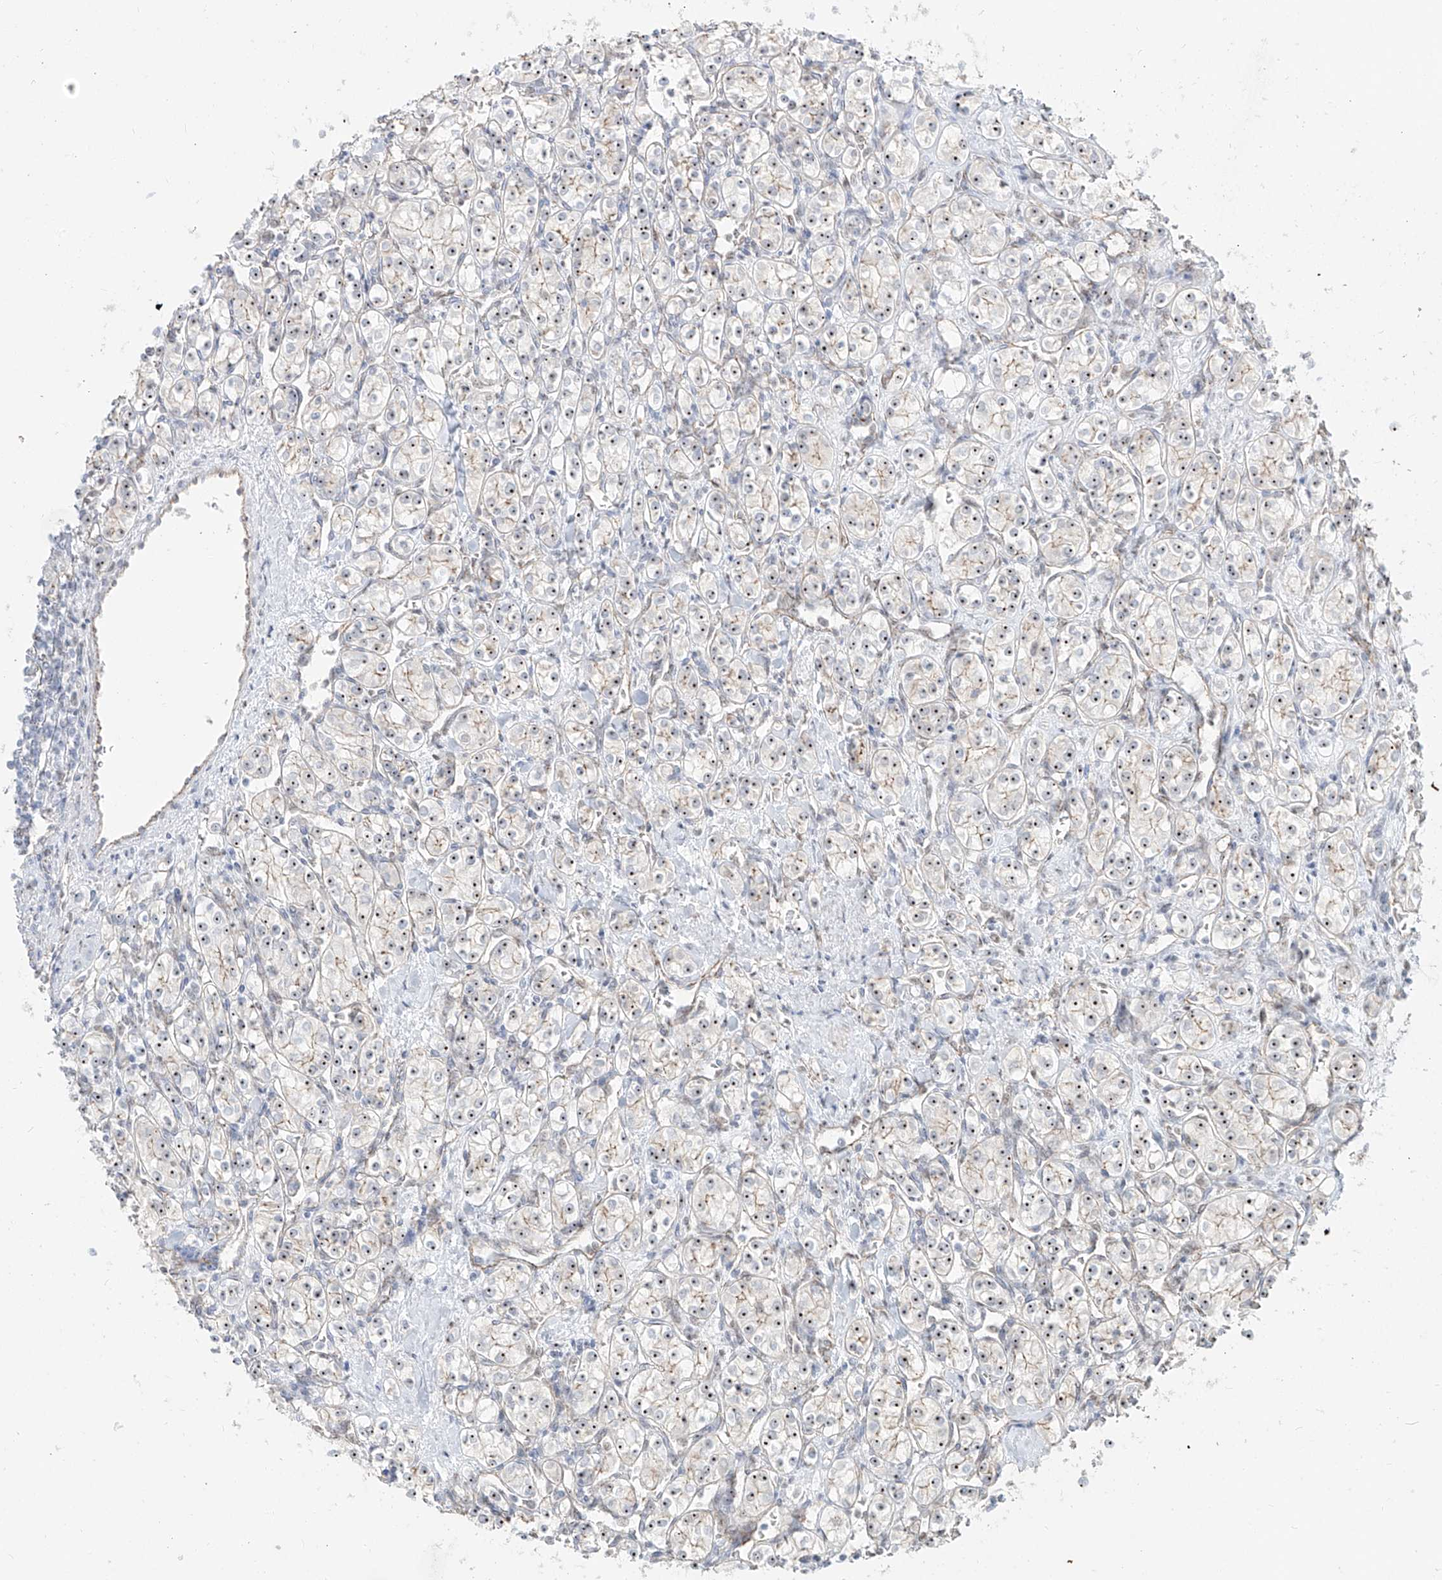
{"staining": {"intensity": "moderate", "quantity": ">75%", "location": "nuclear"}, "tissue": "renal cancer", "cell_type": "Tumor cells", "image_type": "cancer", "snomed": [{"axis": "morphology", "description": "Adenocarcinoma, NOS"}, {"axis": "topography", "description": "Kidney"}], "caption": "Protein staining displays moderate nuclear positivity in approximately >75% of tumor cells in renal adenocarcinoma. The staining is performed using DAB (3,3'-diaminobenzidine) brown chromogen to label protein expression. The nuclei are counter-stained blue using hematoxylin.", "gene": "ZNF710", "patient": {"sex": "male", "age": 77}}